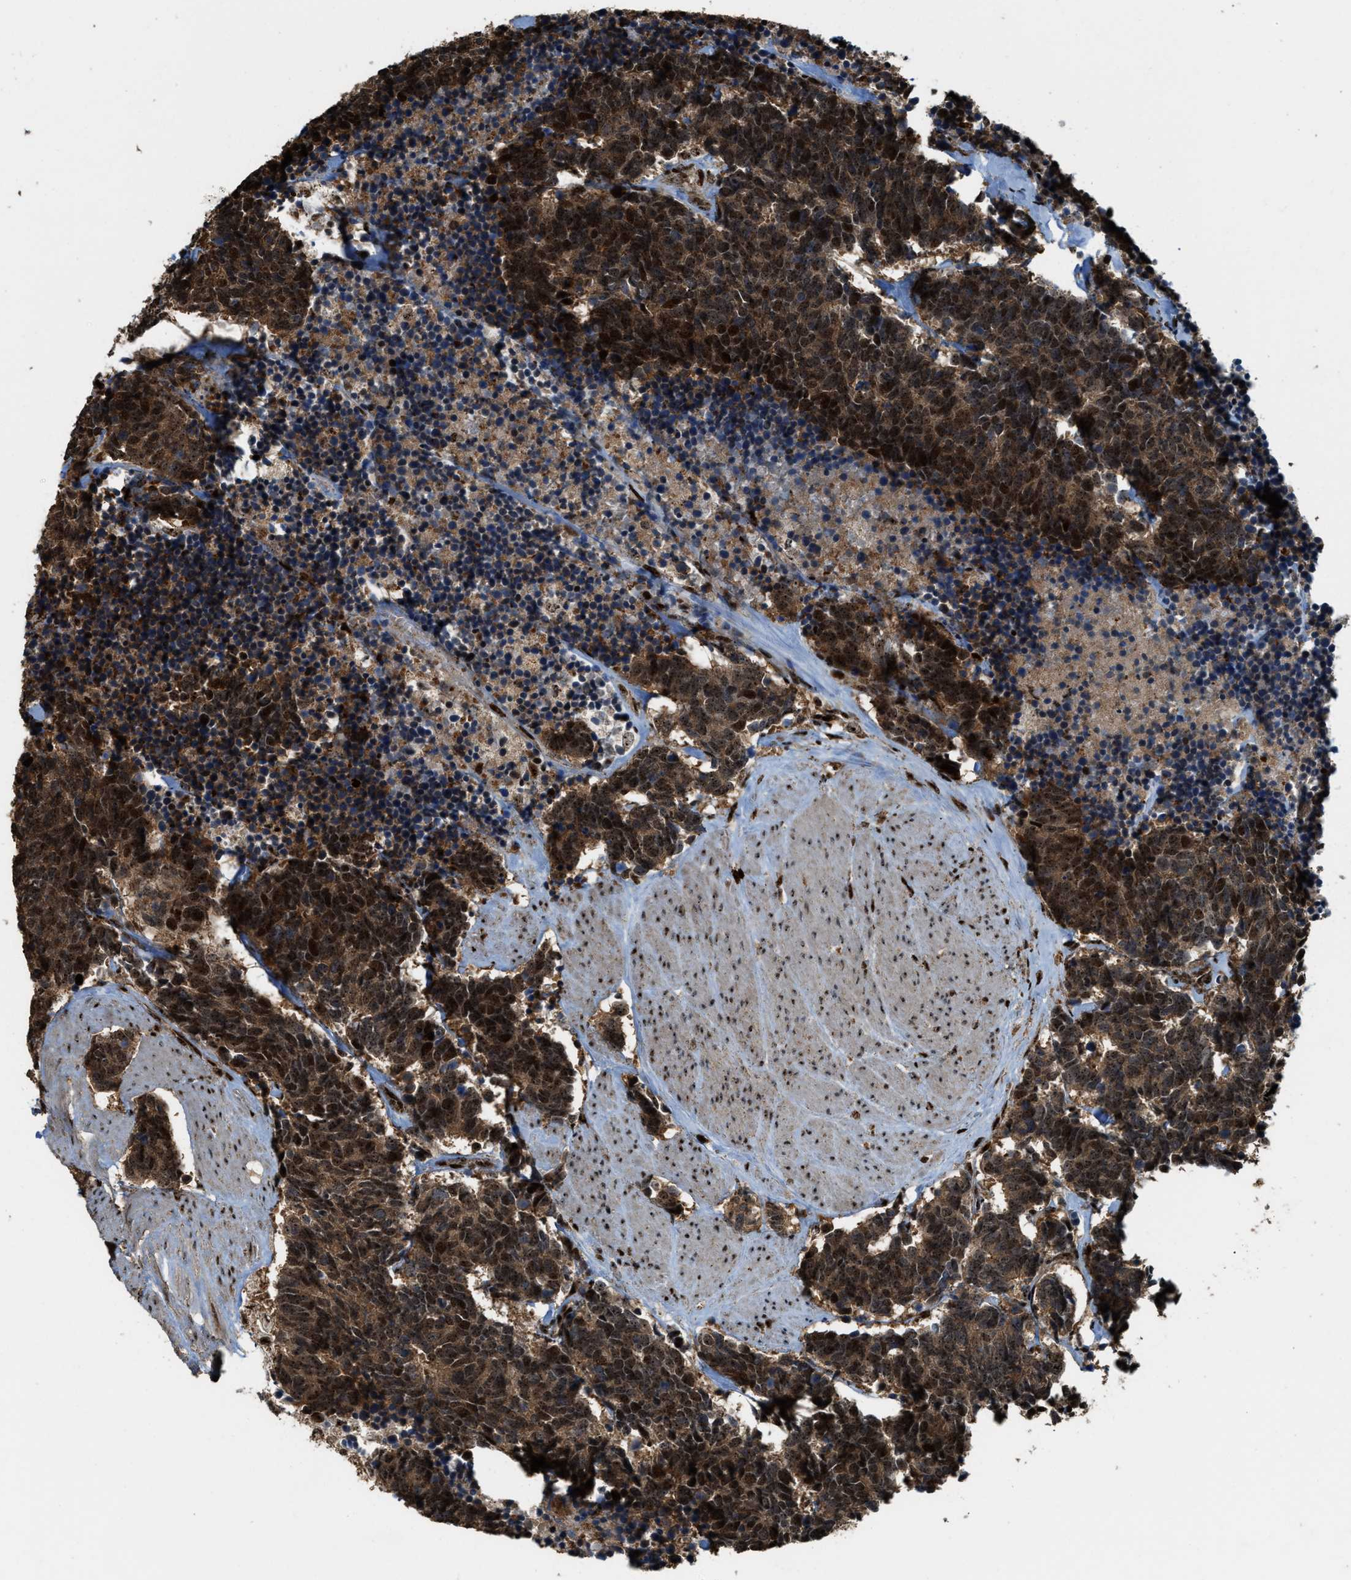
{"staining": {"intensity": "strong", "quantity": ">75%", "location": "cytoplasmic/membranous,nuclear"}, "tissue": "carcinoid", "cell_type": "Tumor cells", "image_type": "cancer", "snomed": [{"axis": "morphology", "description": "Carcinoma, NOS"}, {"axis": "morphology", "description": "Carcinoid, malignant, NOS"}, {"axis": "topography", "description": "Urinary bladder"}], "caption": "IHC staining of carcinoma, which exhibits high levels of strong cytoplasmic/membranous and nuclear positivity in approximately >75% of tumor cells indicating strong cytoplasmic/membranous and nuclear protein staining. The staining was performed using DAB (brown) for protein detection and nuclei were counterstained in hematoxylin (blue).", "gene": "ZNF687", "patient": {"sex": "male", "age": 57}}